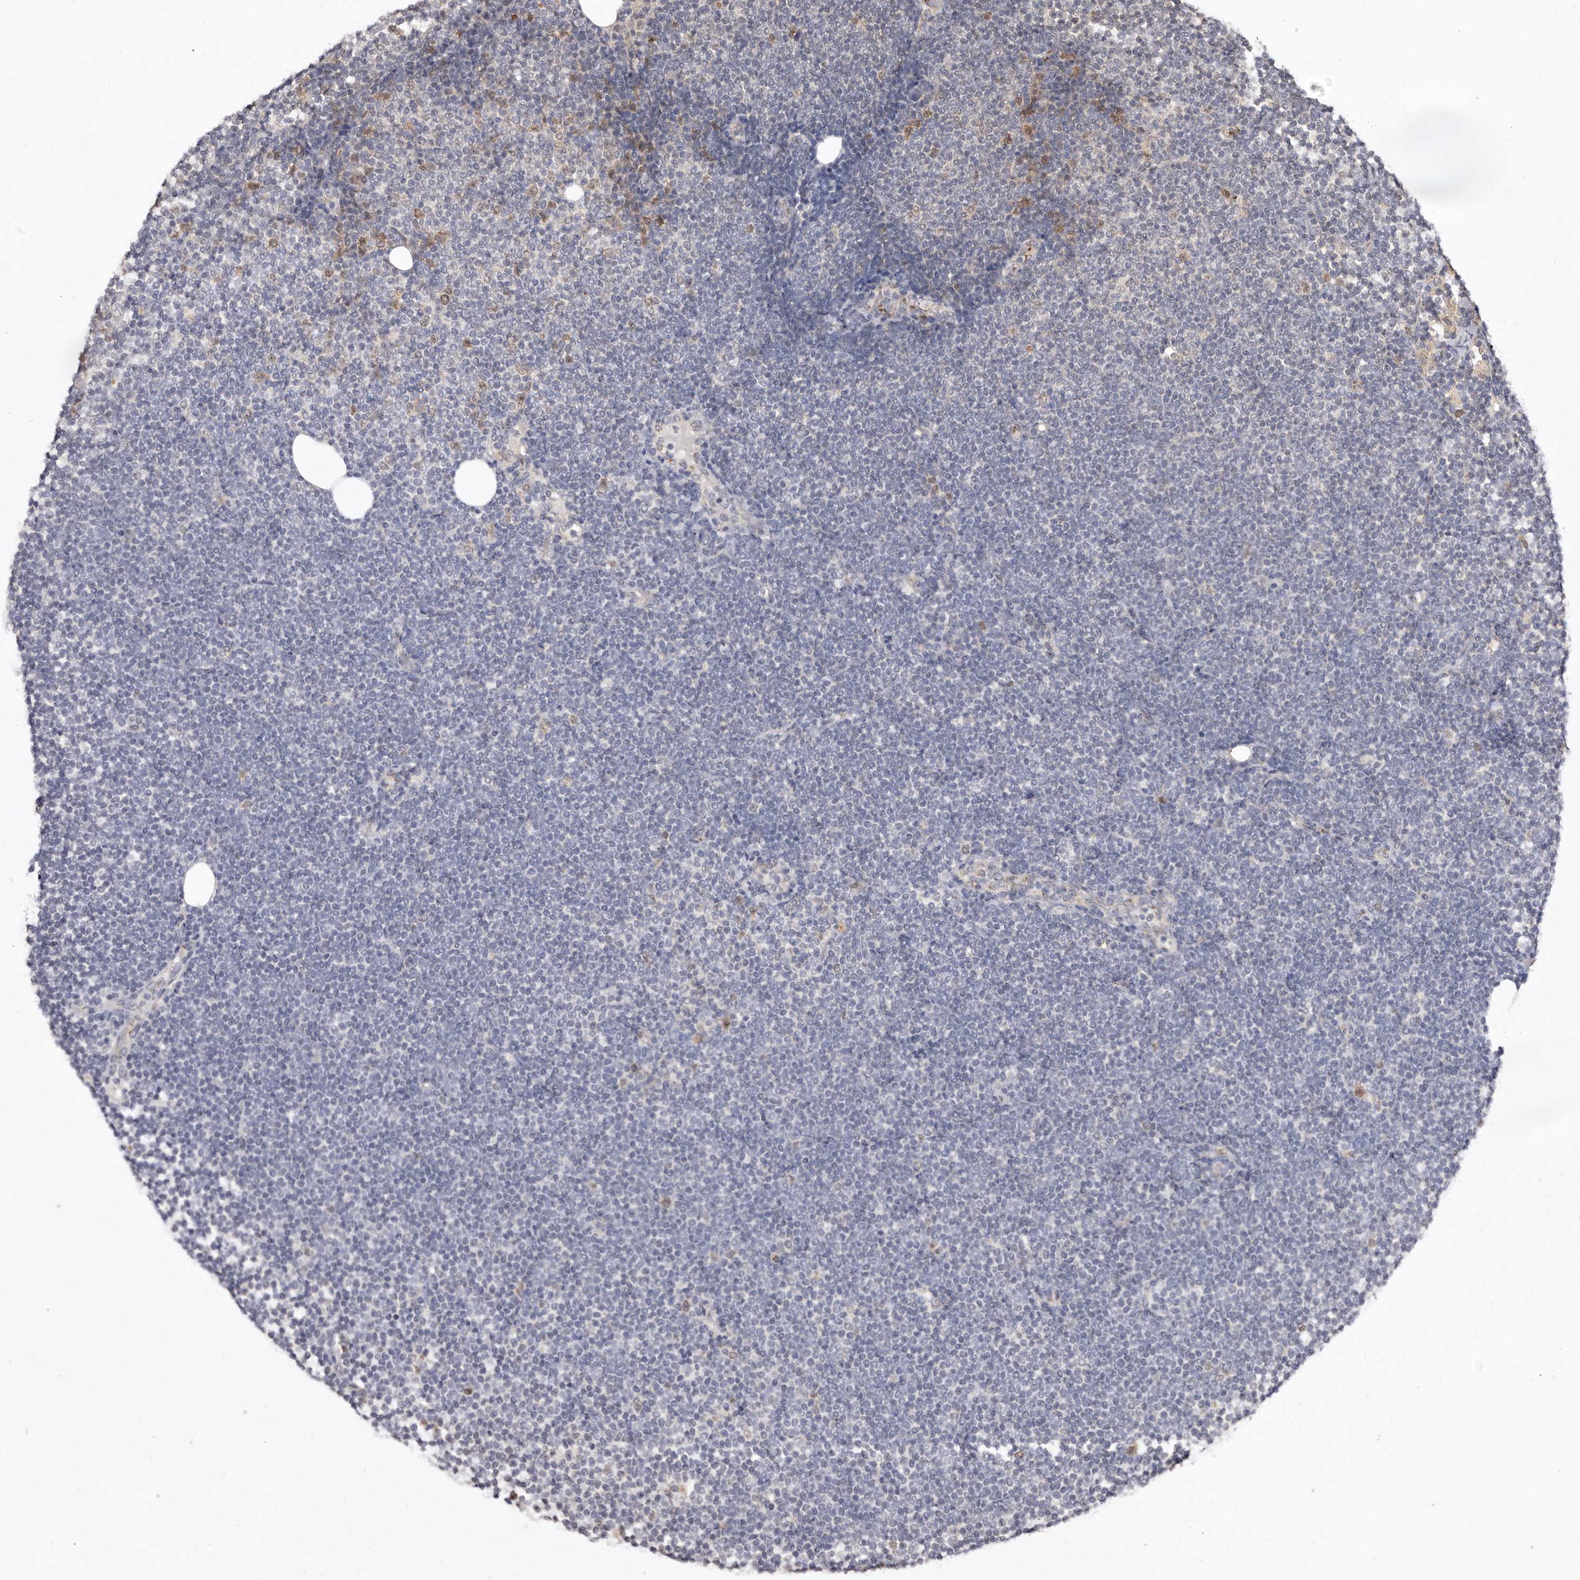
{"staining": {"intensity": "negative", "quantity": "none", "location": "none"}, "tissue": "lymphoma", "cell_type": "Tumor cells", "image_type": "cancer", "snomed": [{"axis": "morphology", "description": "Malignant lymphoma, non-Hodgkin's type, Low grade"}, {"axis": "topography", "description": "Lymph node"}], "caption": "Tumor cells are negative for protein expression in human lymphoma.", "gene": "NOTCH1", "patient": {"sex": "female", "age": 53}}